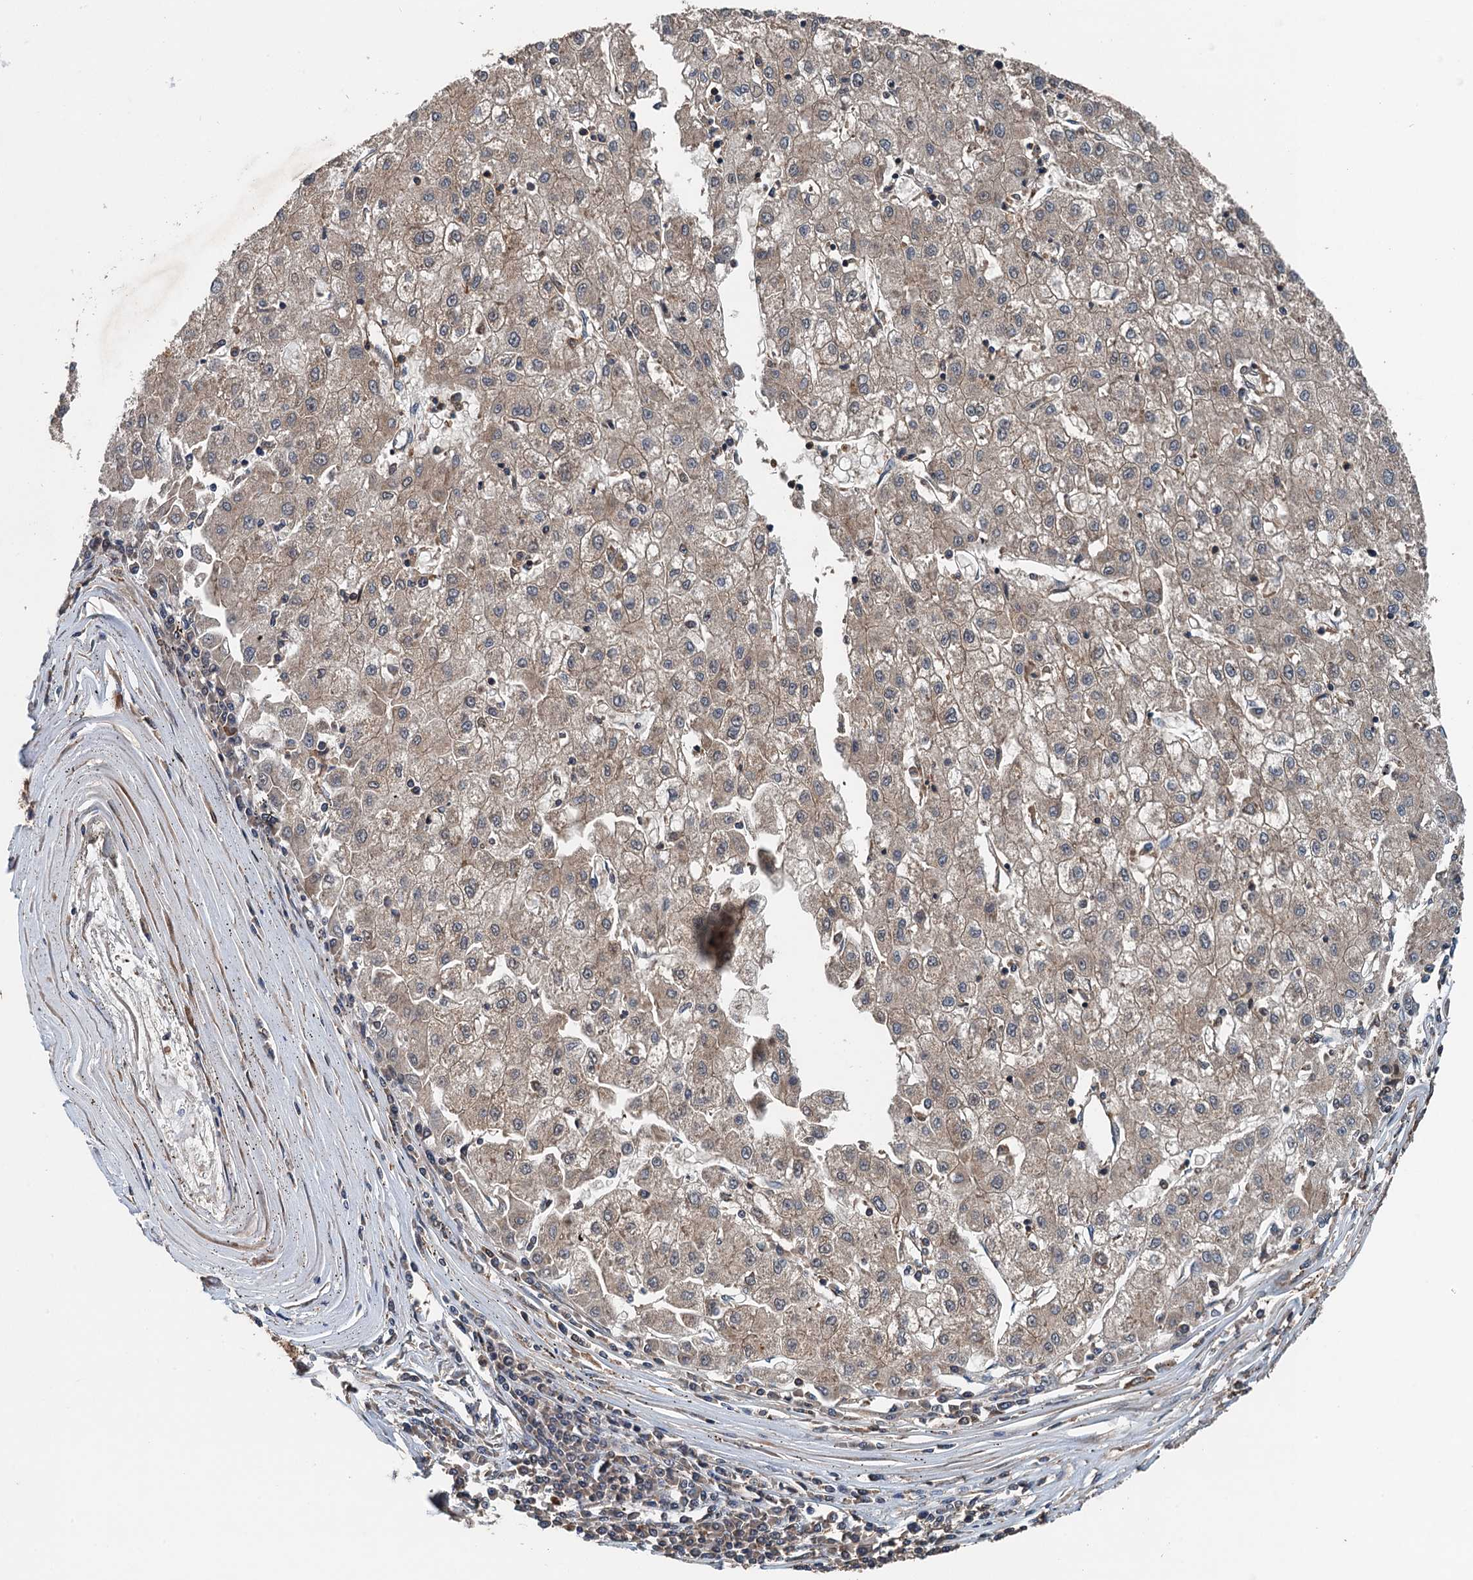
{"staining": {"intensity": "weak", "quantity": ">75%", "location": "cytoplasmic/membranous"}, "tissue": "liver cancer", "cell_type": "Tumor cells", "image_type": "cancer", "snomed": [{"axis": "morphology", "description": "Carcinoma, Hepatocellular, NOS"}, {"axis": "topography", "description": "Liver"}], "caption": "Immunohistochemical staining of liver cancer exhibits low levels of weak cytoplasmic/membranous staining in about >75% of tumor cells.", "gene": "BORCS5", "patient": {"sex": "male", "age": 72}}